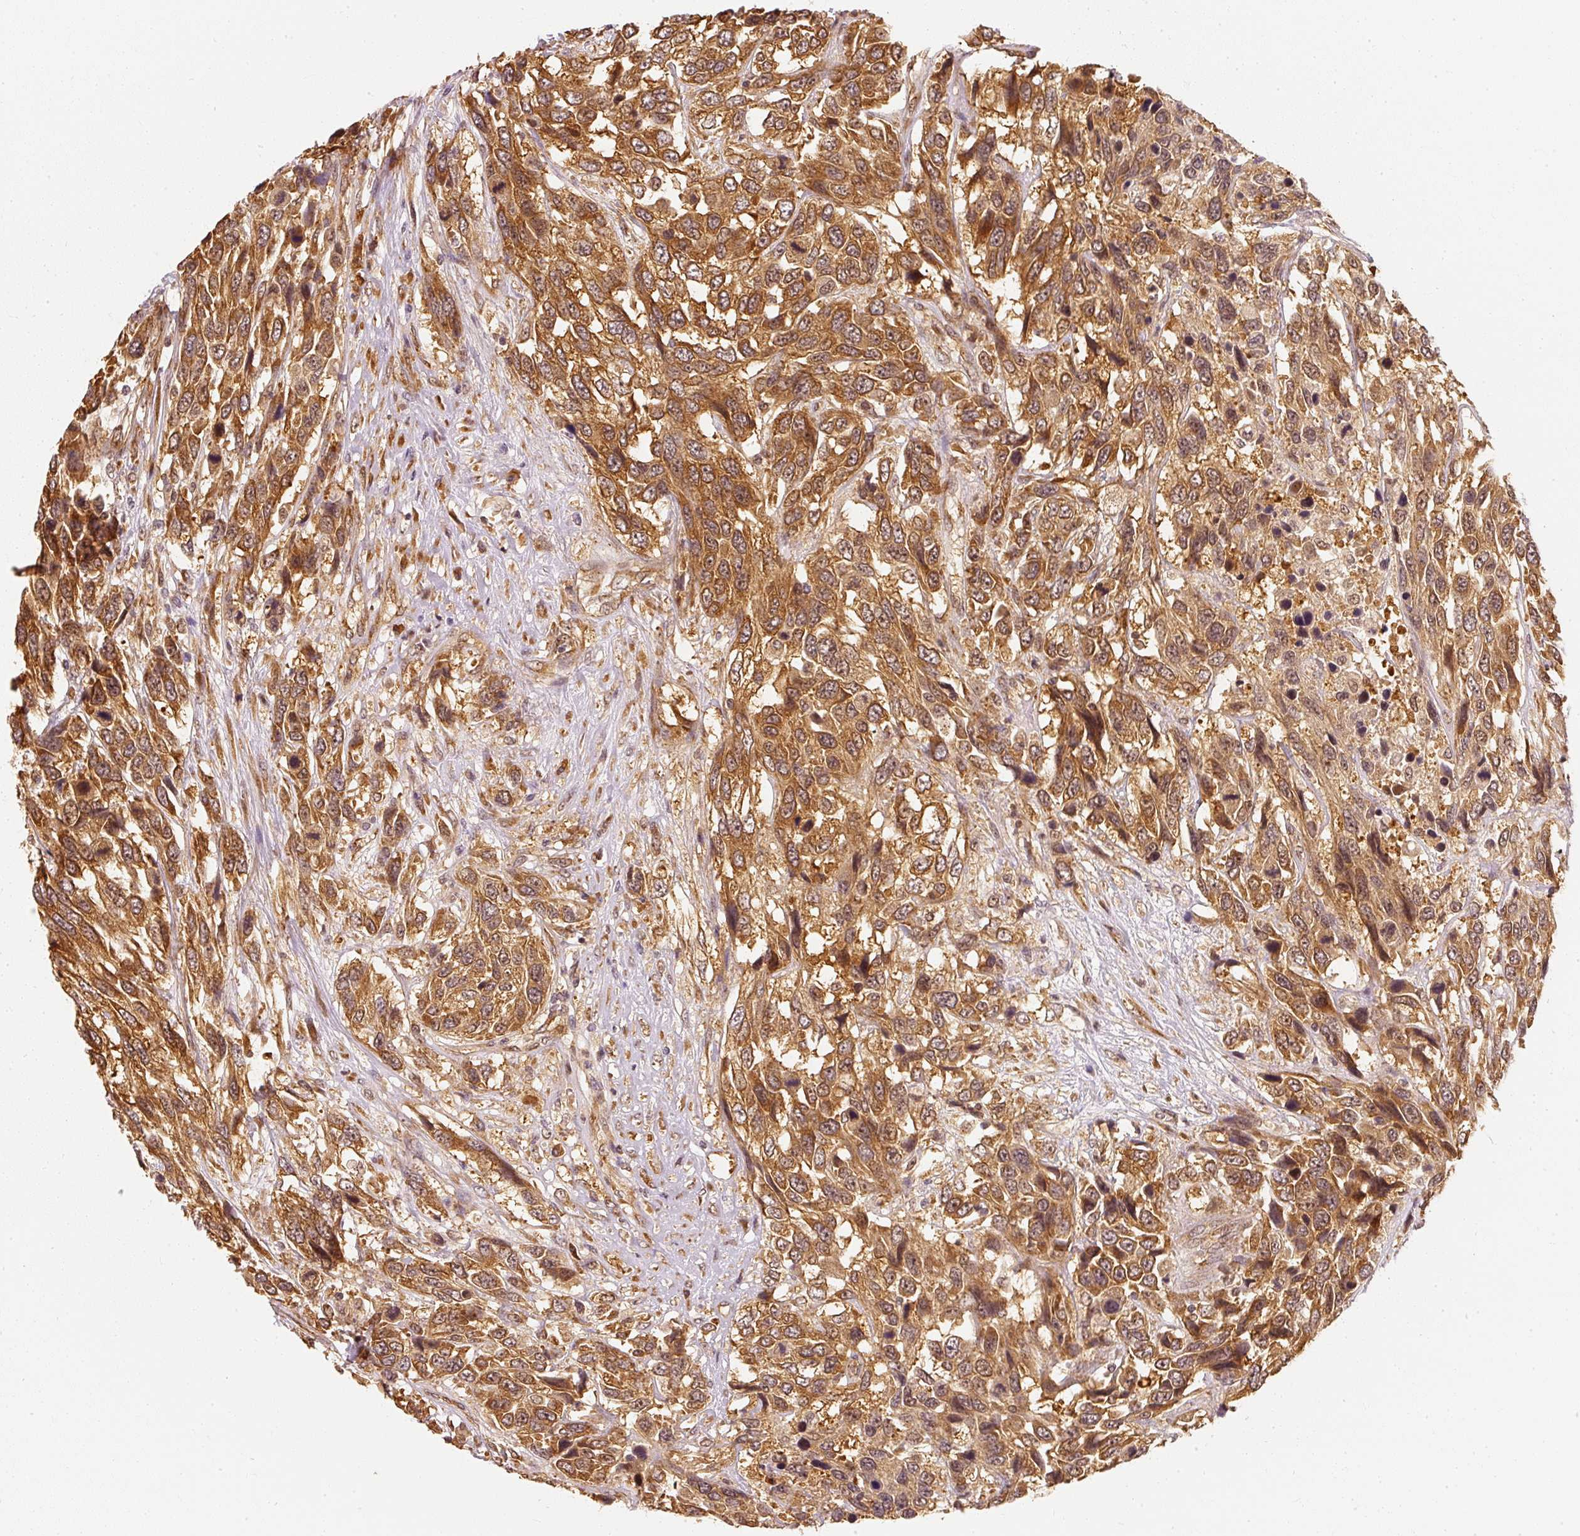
{"staining": {"intensity": "strong", "quantity": ">75%", "location": "cytoplasmic/membranous"}, "tissue": "urothelial cancer", "cell_type": "Tumor cells", "image_type": "cancer", "snomed": [{"axis": "morphology", "description": "Urothelial carcinoma, High grade"}, {"axis": "topography", "description": "Urinary bladder"}], "caption": "Protein staining exhibits strong cytoplasmic/membranous staining in about >75% of tumor cells in urothelial cancer.", "gene": "EEF1A2", "patient": {"sex": "female", "age": 70}}